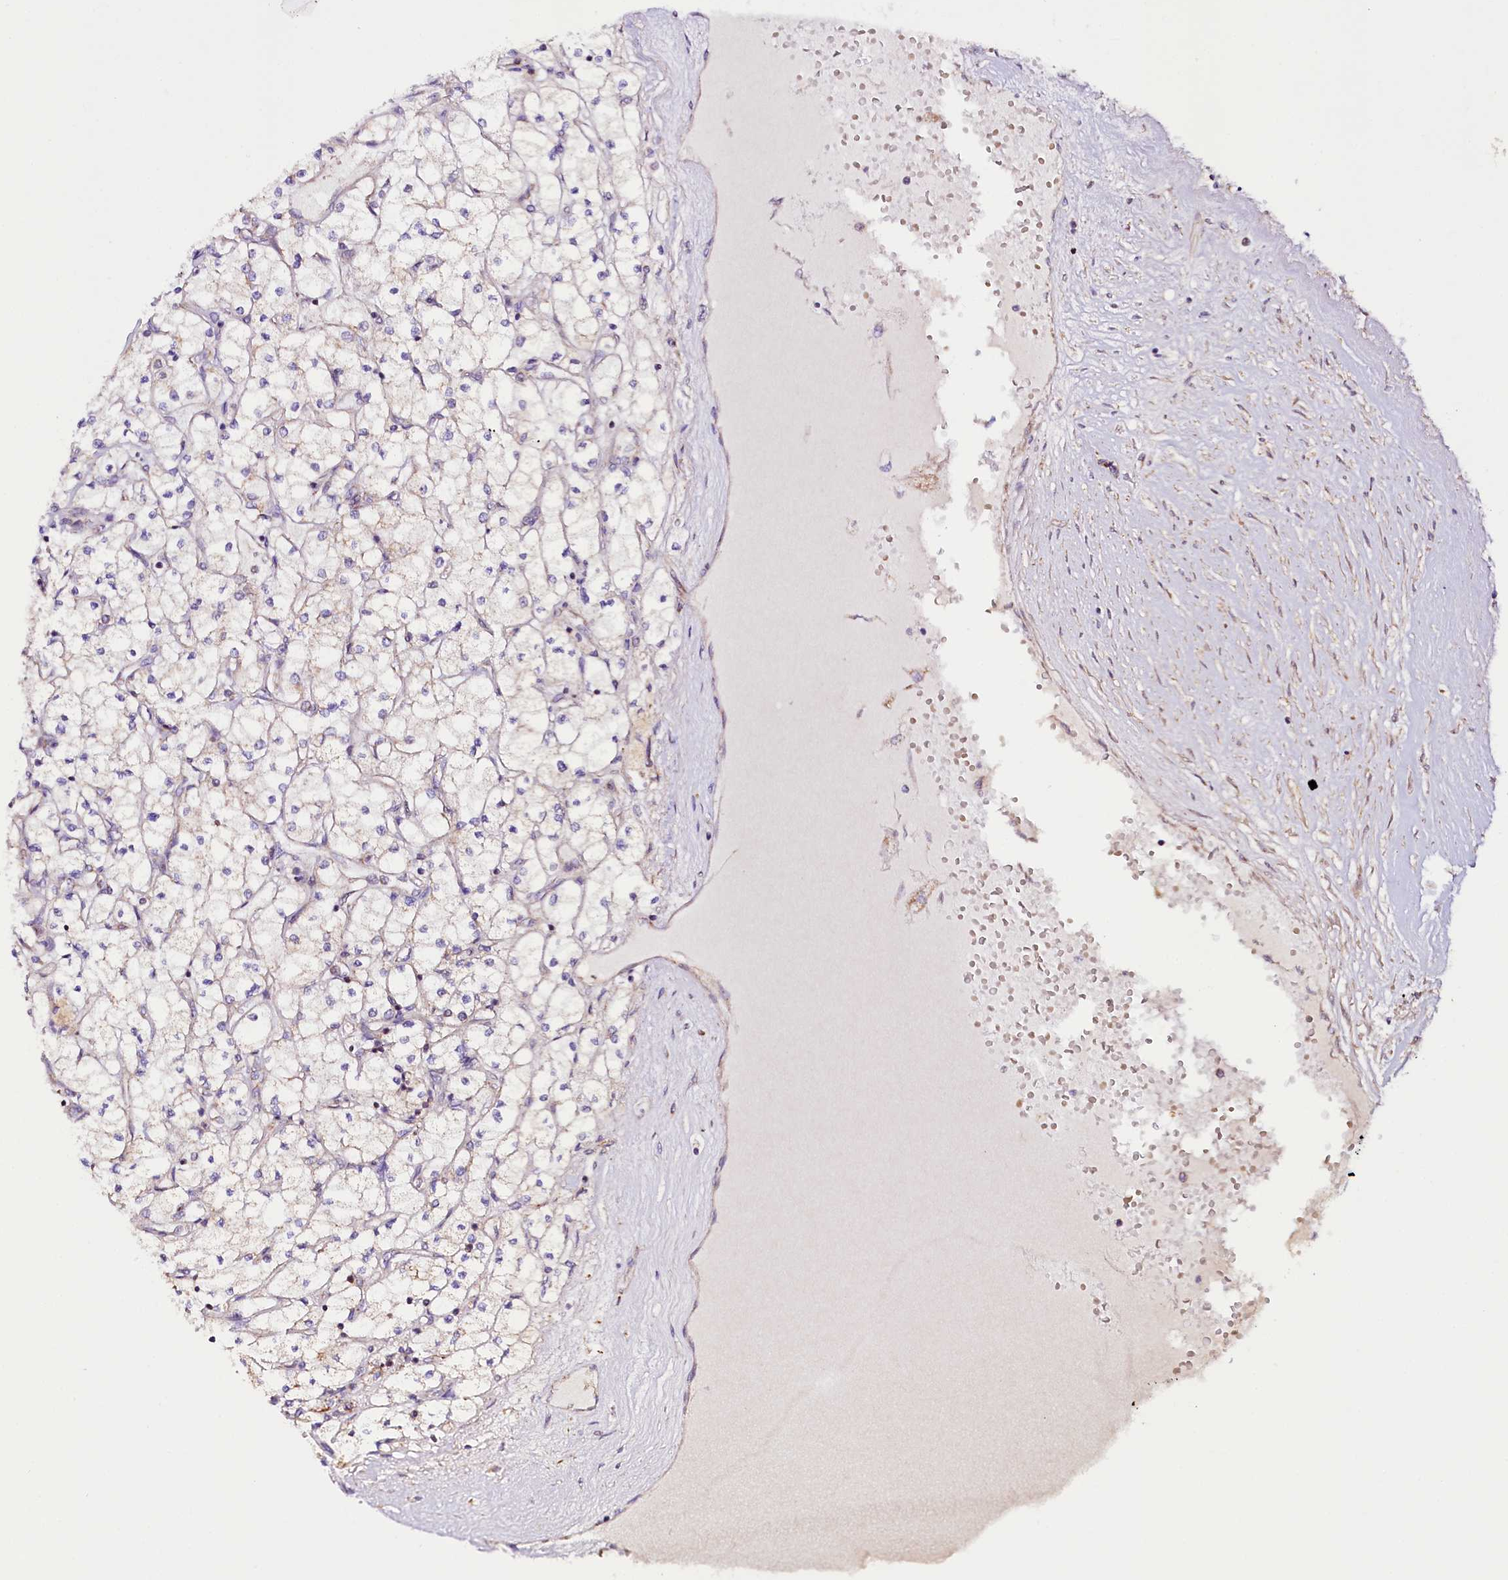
{"staining": {"intensity": "moderate", "quantity": "<25%", "location": "cytoplasmic/membranous"}, "tissue": "renal cancer", "cell_type": "Tumor cells", "image_type": "cancer", "snomed": [{"axis": "morphology", "description": "Adenocarcinoma, NOS"}, {"axis": "topography", "description": "Kidney"}], "caption": "IHC image of neoplastic tissue: human renal cancer stained using immunohistochemistry (IHC) displays low levels of moderate protein expression localized specifically in the cytoplasmic/membranous of tumor cells, appearing as a cytoplasmic/membranous brown color.", "gene": "ST7", "patient": {"sex": "male", "age": 80}}